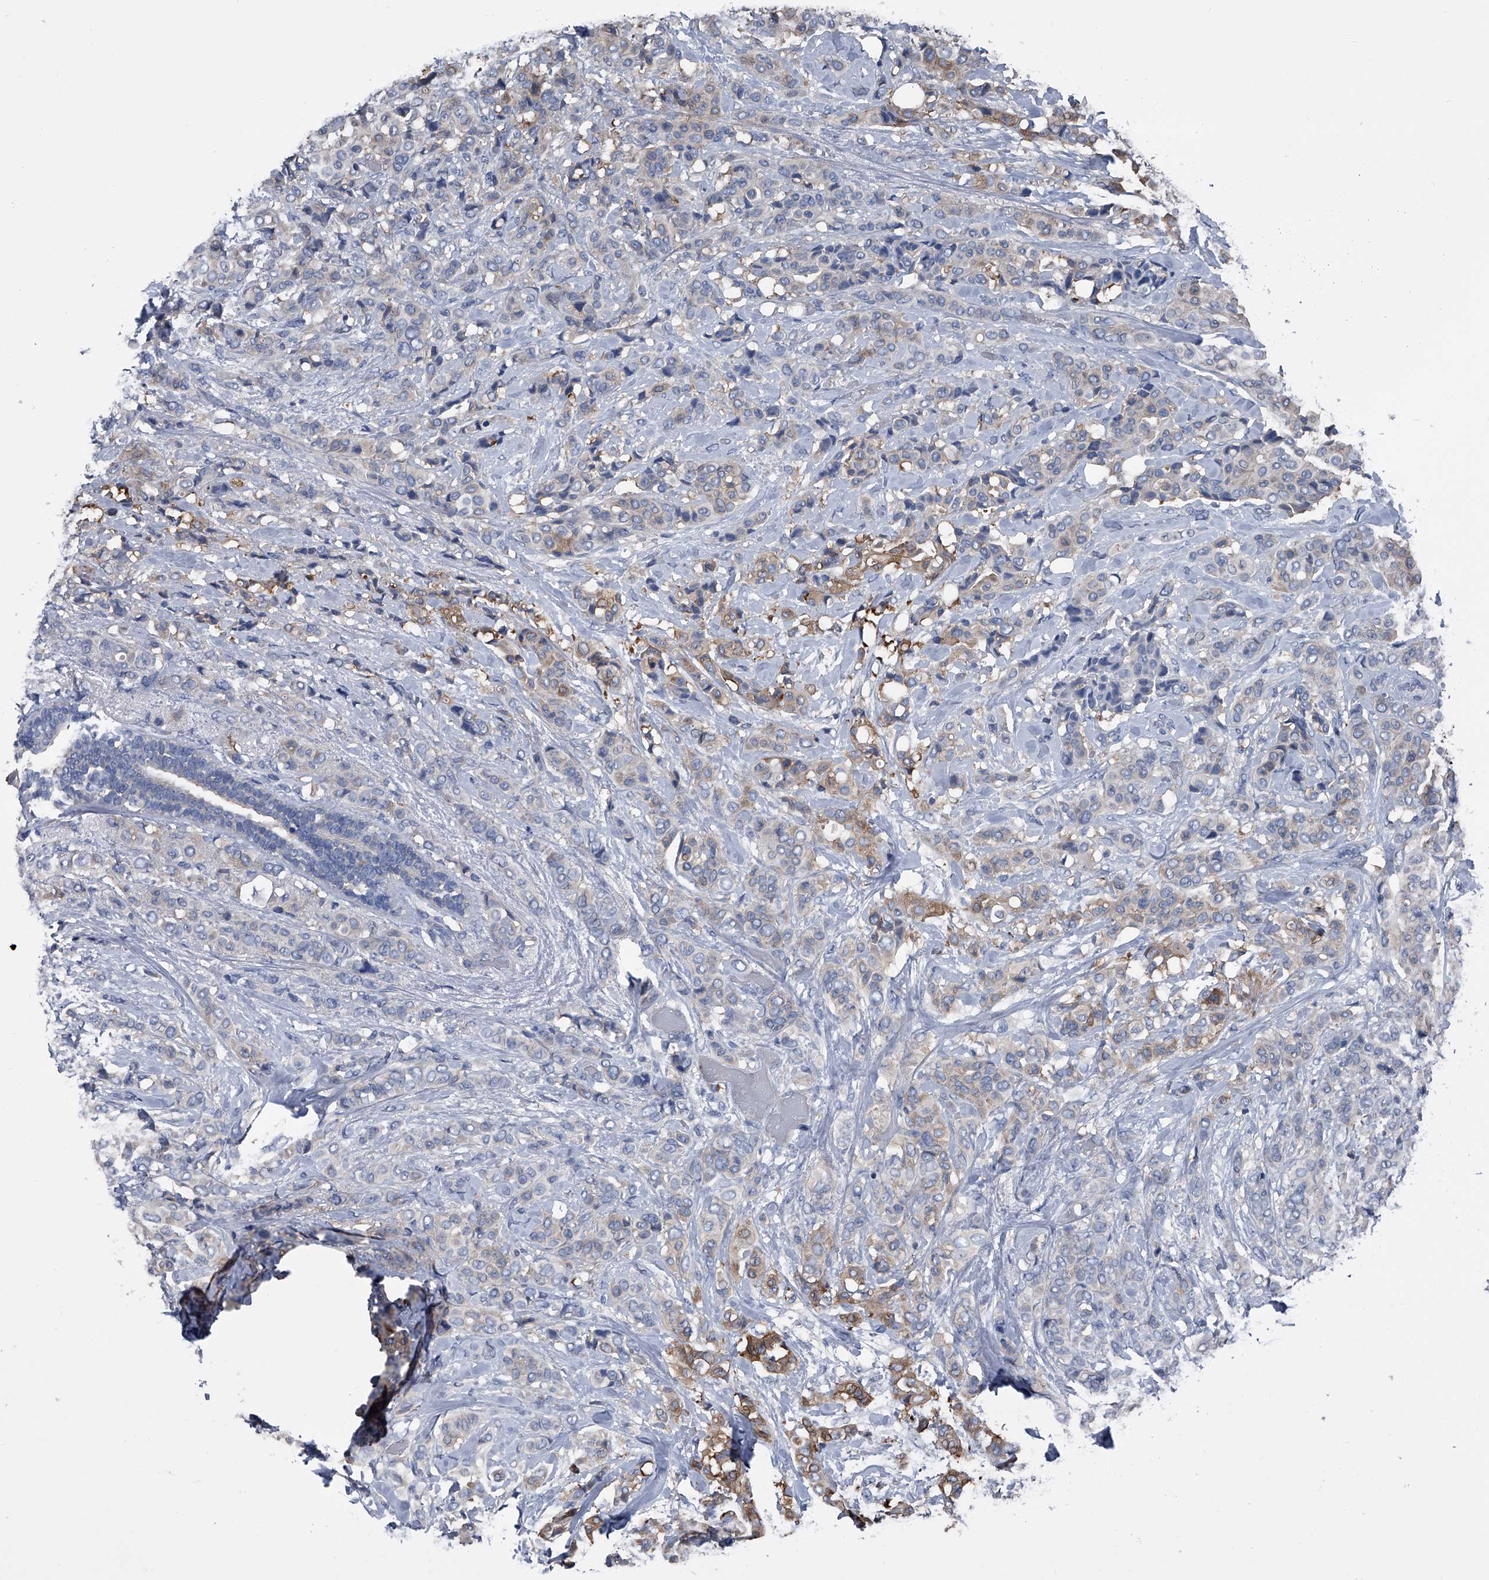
{"staining": {"intensity": "moderate", "quantity": "<25%", "location": "cytoplasmic/membranous"}, "tissue": "breast cancer", "cell_type": "Tumor cells", "image_type": "cancer", "snomed": [{"axis": "morphology", "description": "Lobular carcinoma"}, {"axis": "topography", "description": "Breast"}], "caption": "Breast lobular carcinoma stained with immunohistochemistry (IHC) displays moderate cytoplasmic/membranous expression in approximately <25% of tumor cells.", "gene": "KIF13A", "patient": {"sex": "female", "age": 51}}